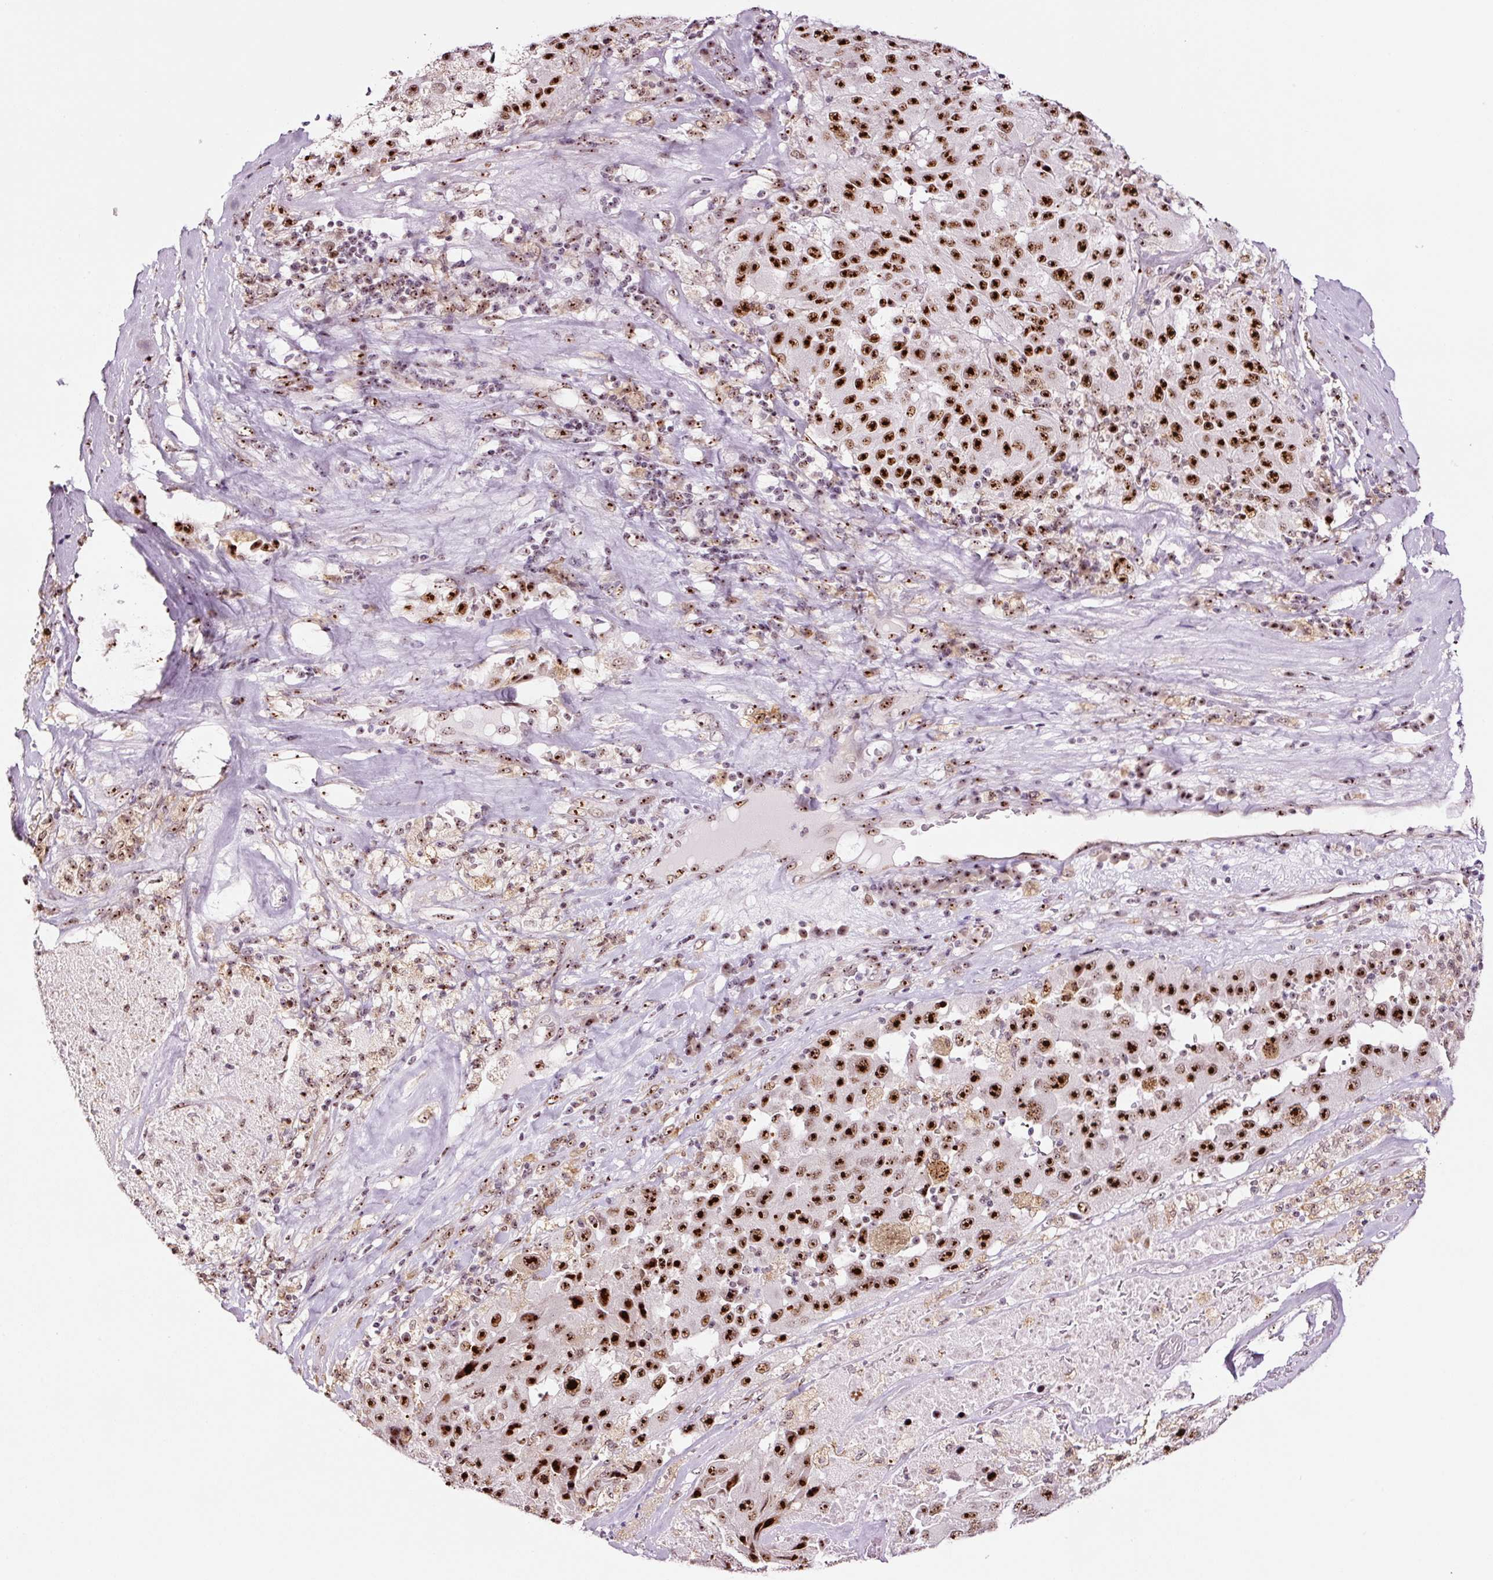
{"staining": {"intensity": "strong", "quantity": ">75%", "location": "nuclear"}, "tissue": "melanoma", "cell_type": "Tumor cells", "image_type": "cancer", "snomed": [{"axis": "morphology", "description": "Malignant melanoma, Metastatic site"}, {"axis": "topography", "description": "Lymph node"}], "caption": "A micrograph of human melanoma stained for a protein shows strong nuclear brown staining in tumor cells.", "gene": "GNL3", "patient": {"sex": "male", "age": 62}}